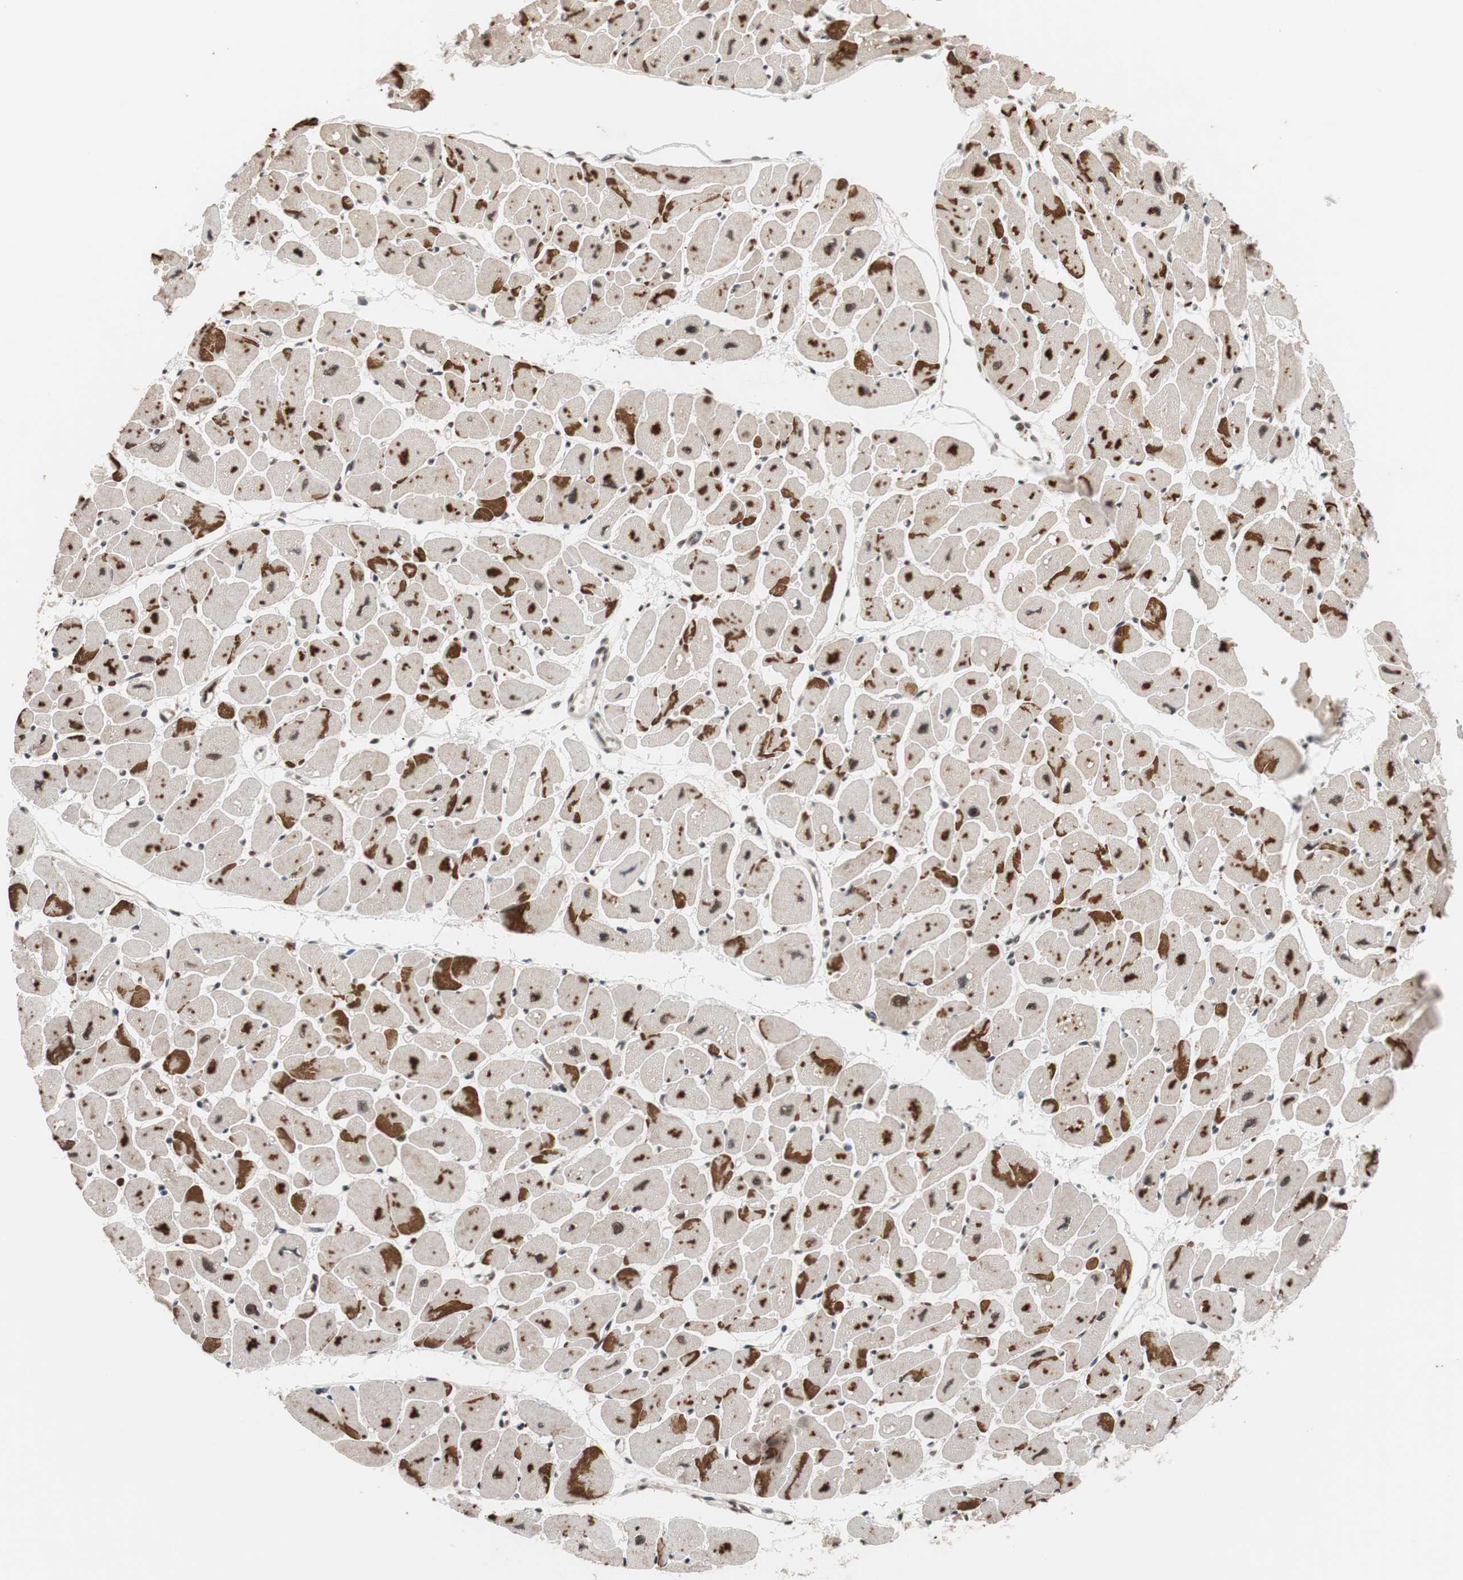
{"staining": {"intensity": "strong", "quantity": ">75%", "location": "cytoplasmic/membranous"}, "tissue": "heart muscle", "cell_type": "Cardiomyocytes", "image_type": "normal", "snomed": [{"axis": "morphology", "description": "Normal tissue, NOS"}, {"axis": "topography", "description": "Heart"}], "caption": "A photomicrograph of heart muscle stained for a protein demonstrates strong cytoplasmic/membranous brown staining in cardiomyocytes.", "gene": "CHAMP1", "patient": {"sex": "female", "age": 54}}